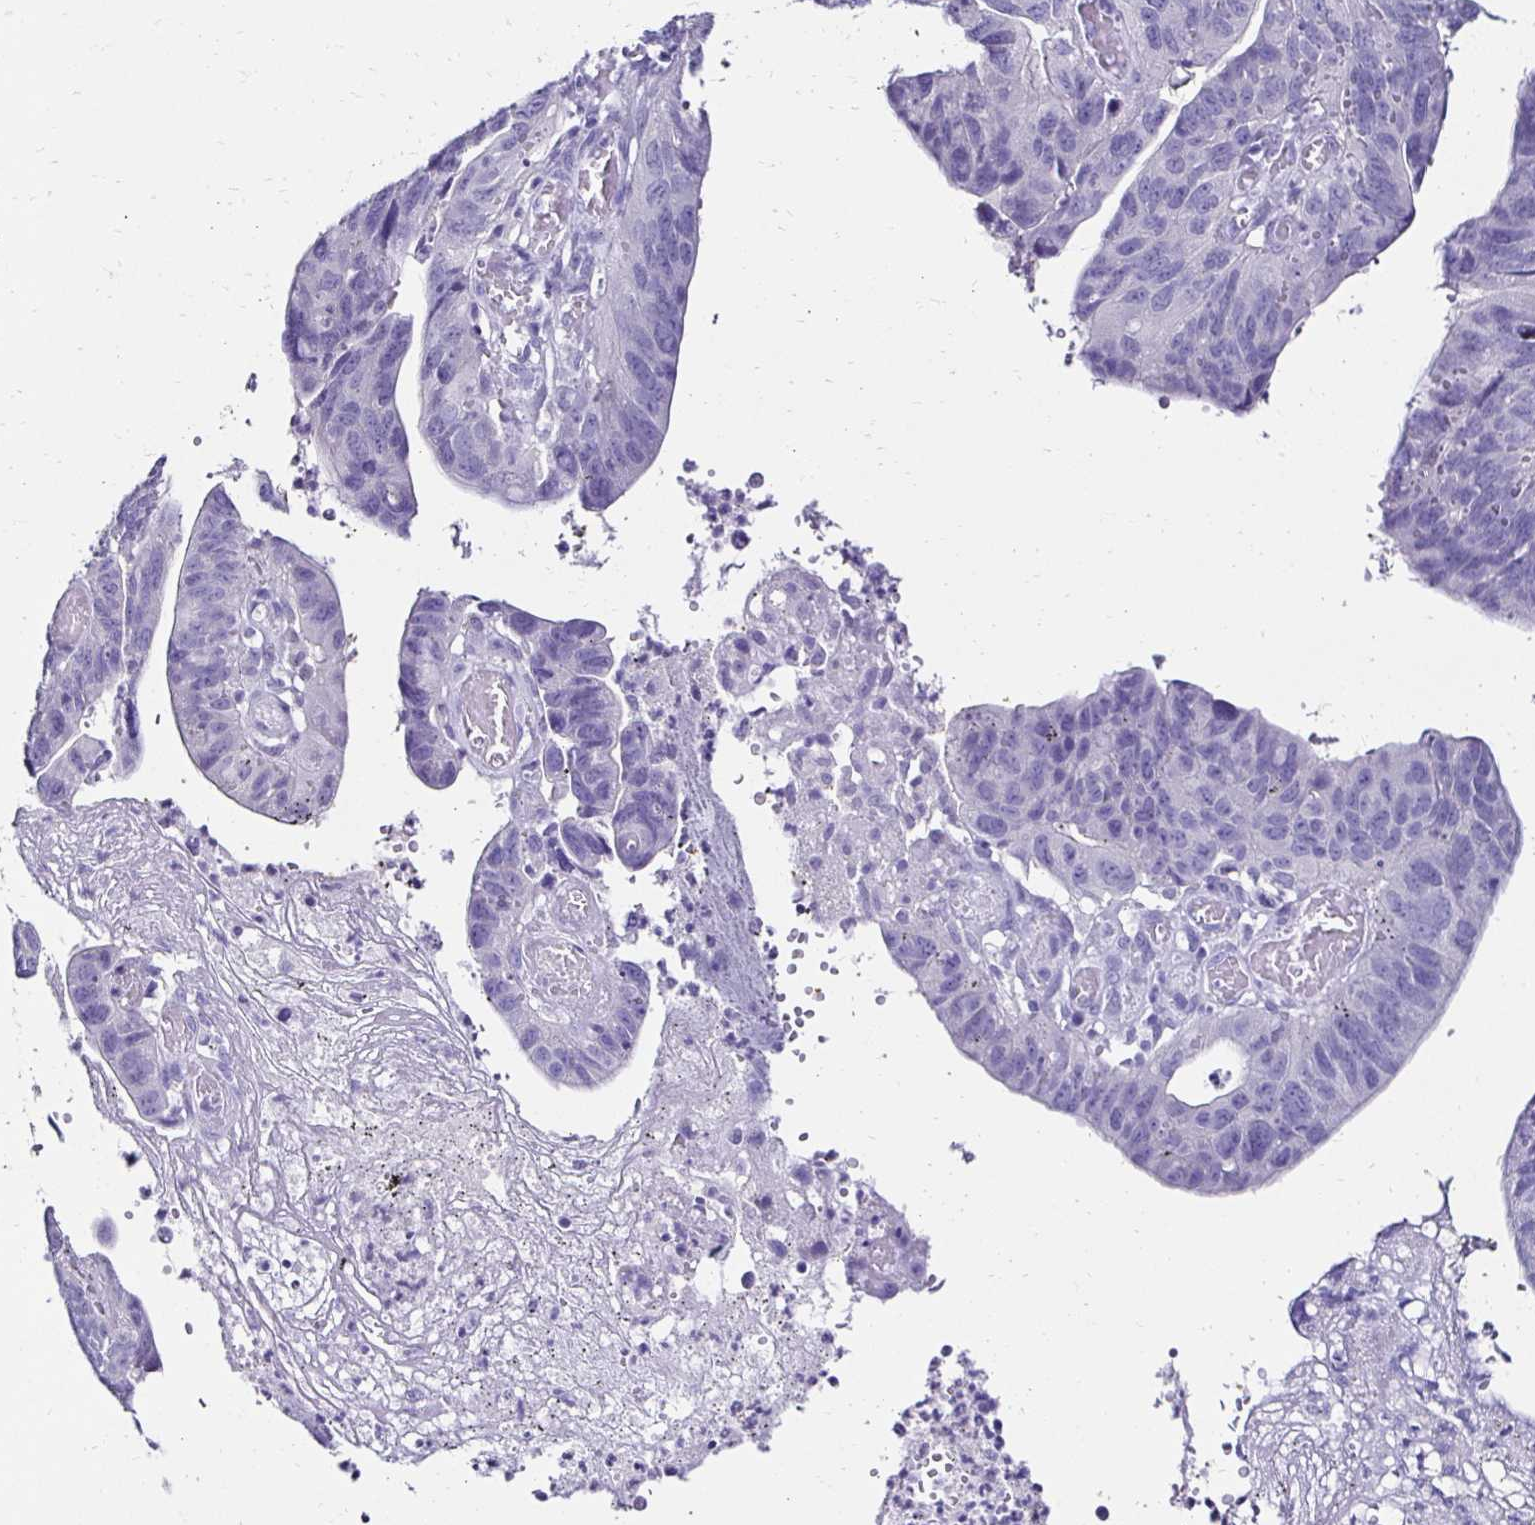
{"staining": {"intensity": "negative", "quantity": "none", "location": "none"}, "tissue": "stomach cancer", "cell_type": "Tumor cells", "image_type": "cancer", "snomed": [{"axis": "morphology", "description": "Adenocarcinoma, NOS"}, {"axis": "topography", "description": "Stomach"}], "caption": "Tumor cells show no significant staining in stomach cancer.", "gene": "KCNT1", "patient": {"sex": "male", "age": 59}}